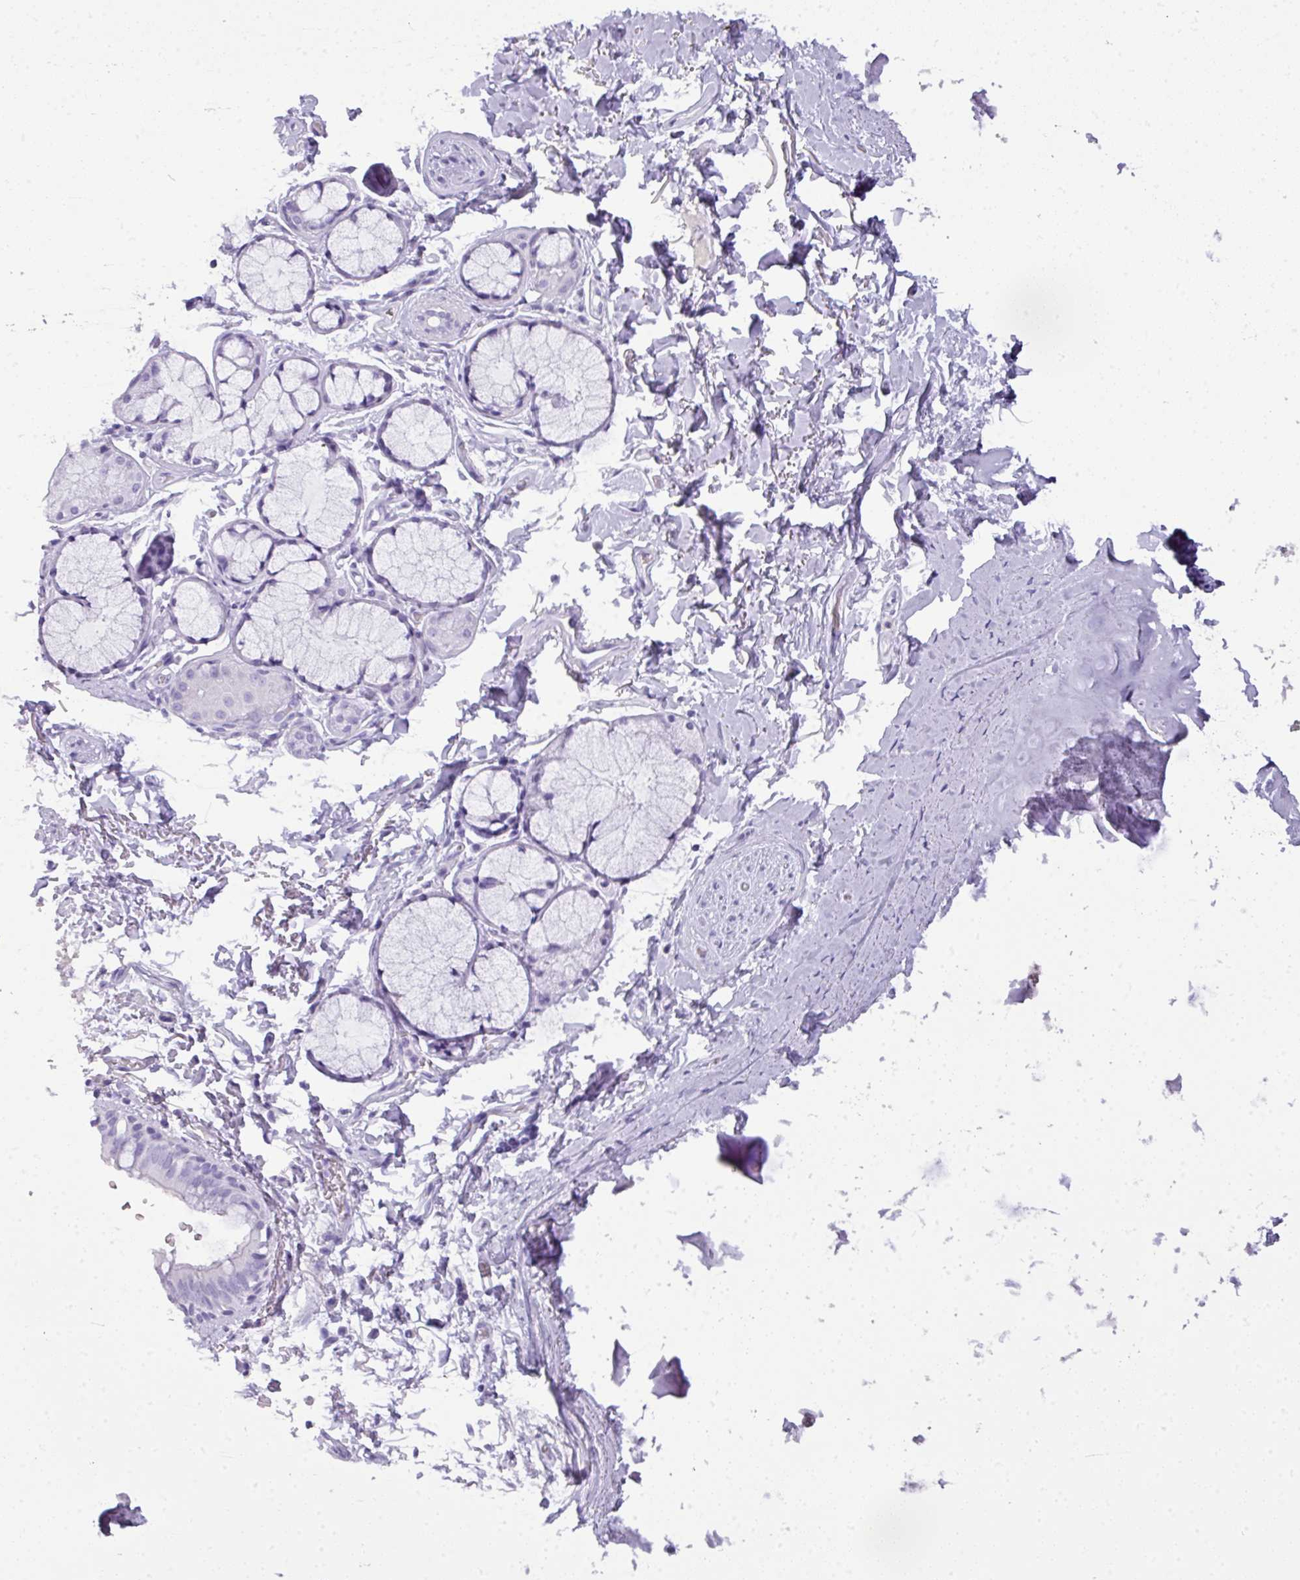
{"staining": {"intensity": "negative", "quantity": "none", "location": "none"}, "tissue": "bronchus", "cell_type": "Respiratory epithelial cells", "image_type": "normal", "snomed": [{"axis": "morphology", "description": "Normal tissue, NOS"}, {"axis": "topography", "description": "Bronchus"}], "caption": "DAB immunohistochemical staining of benign human bronchus demonstrates no significant staining in respiratory epithelial cells. The staining is performed using DAB (3,3'-diaminobenzidine) brown chromogen with nuclei counter-stained in using hematoxylin.", "gene": "TNP1", "patient": {"sex": "male", "age": 70}}